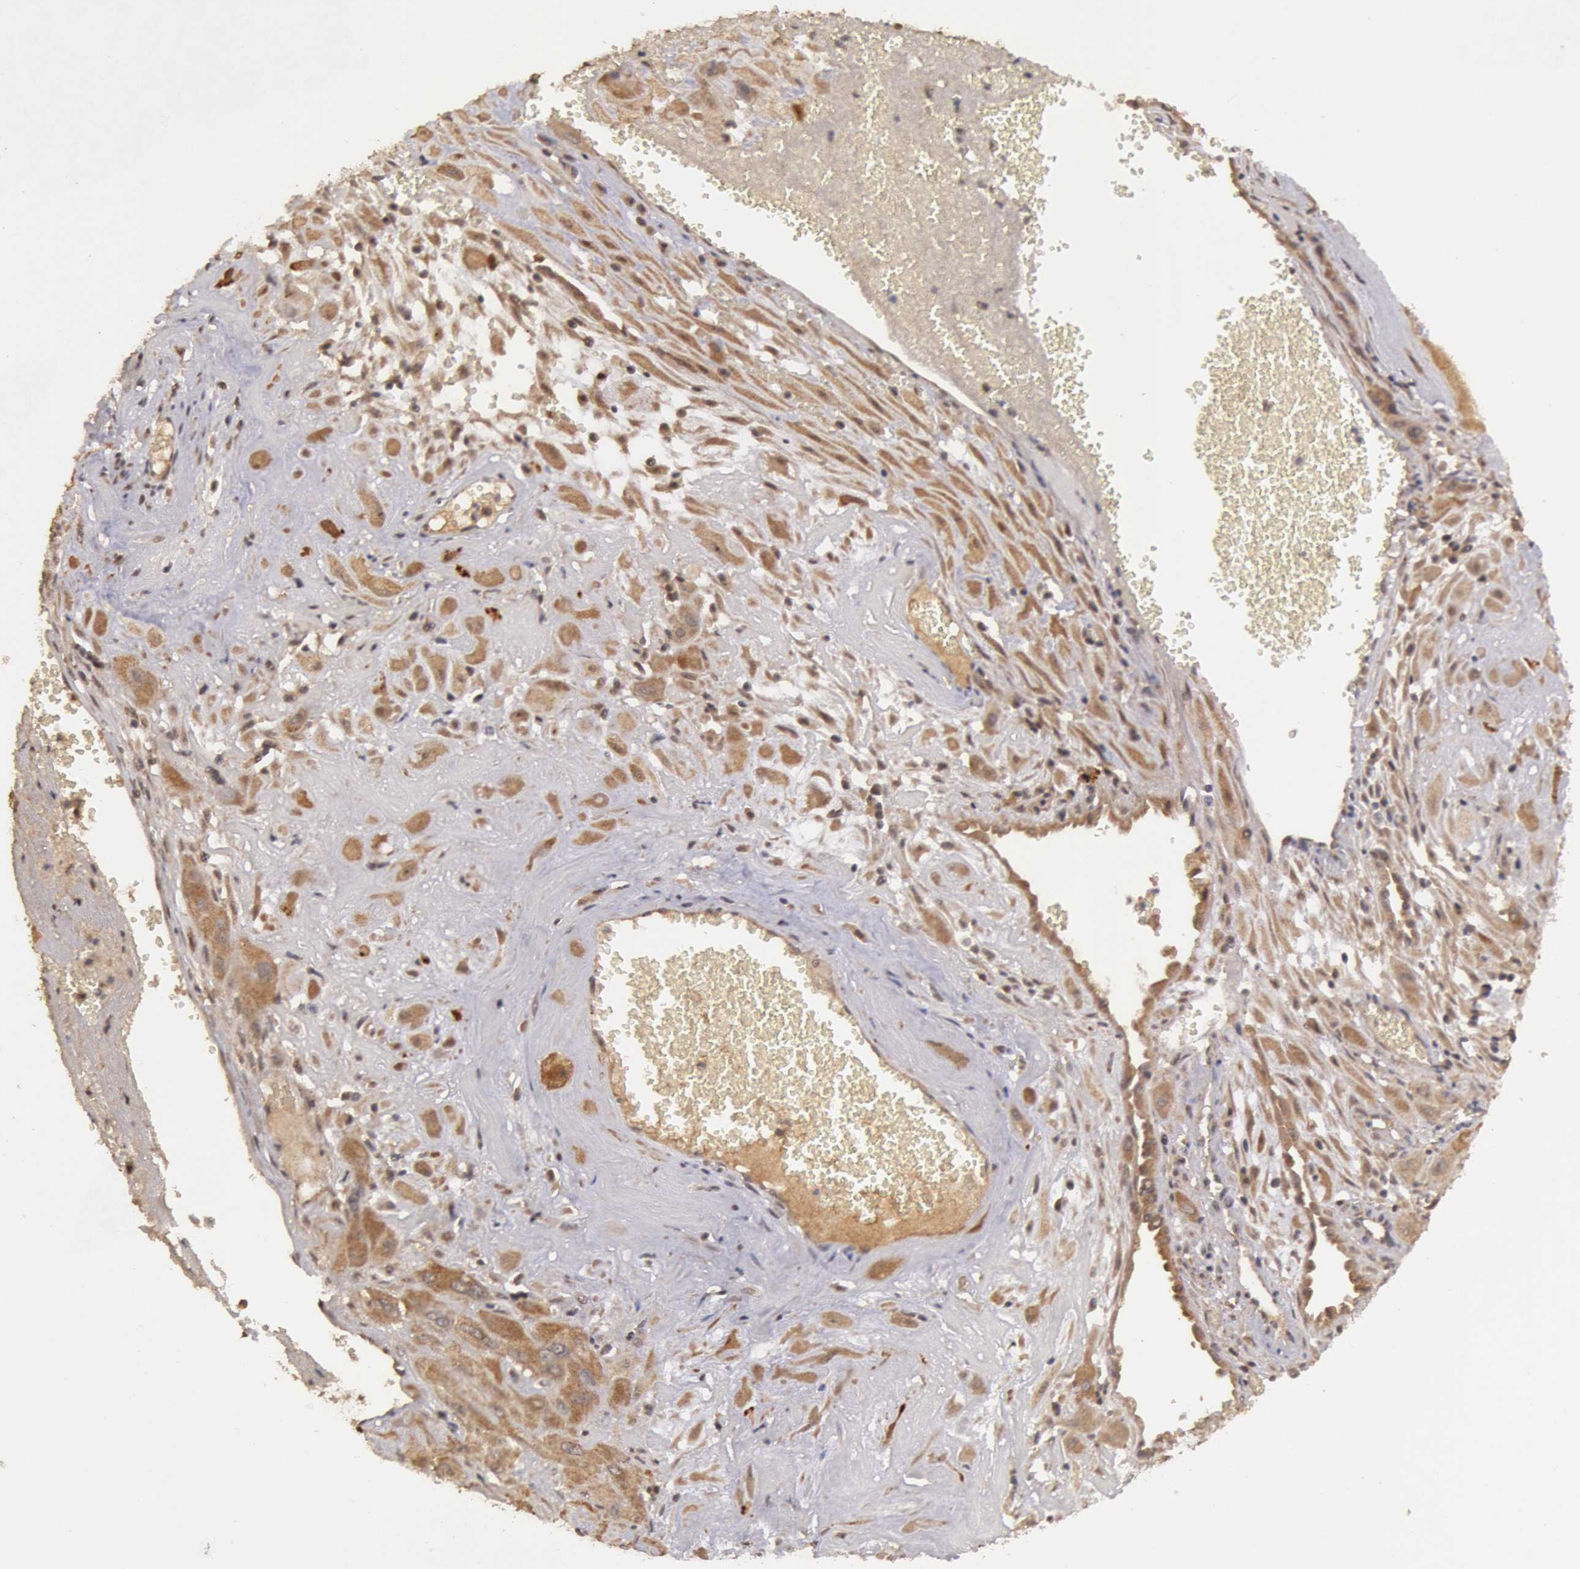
{"staining": {"intensity": "moderate", "quantity": ">75%", "location": "cytoplasmic/membranous"}, "tissue": "cervical cancer", "cell_type": "Tumor cells", "image_type": "cancer", "snomed": [{"axis": "morphology", "description": "Squamous cell carcinoma, NOS"}, {"axis": "topography", "description": "Cervix"}], "caption": "Immunohistochemistry (IHC) (DAB) staining of human cervical cancer displays moderate cytoplasmic/membranous protein staining in about >75% of tumor cells.", "gene": "GLIS1", "patient": {"sex": "female", "age": 34}}